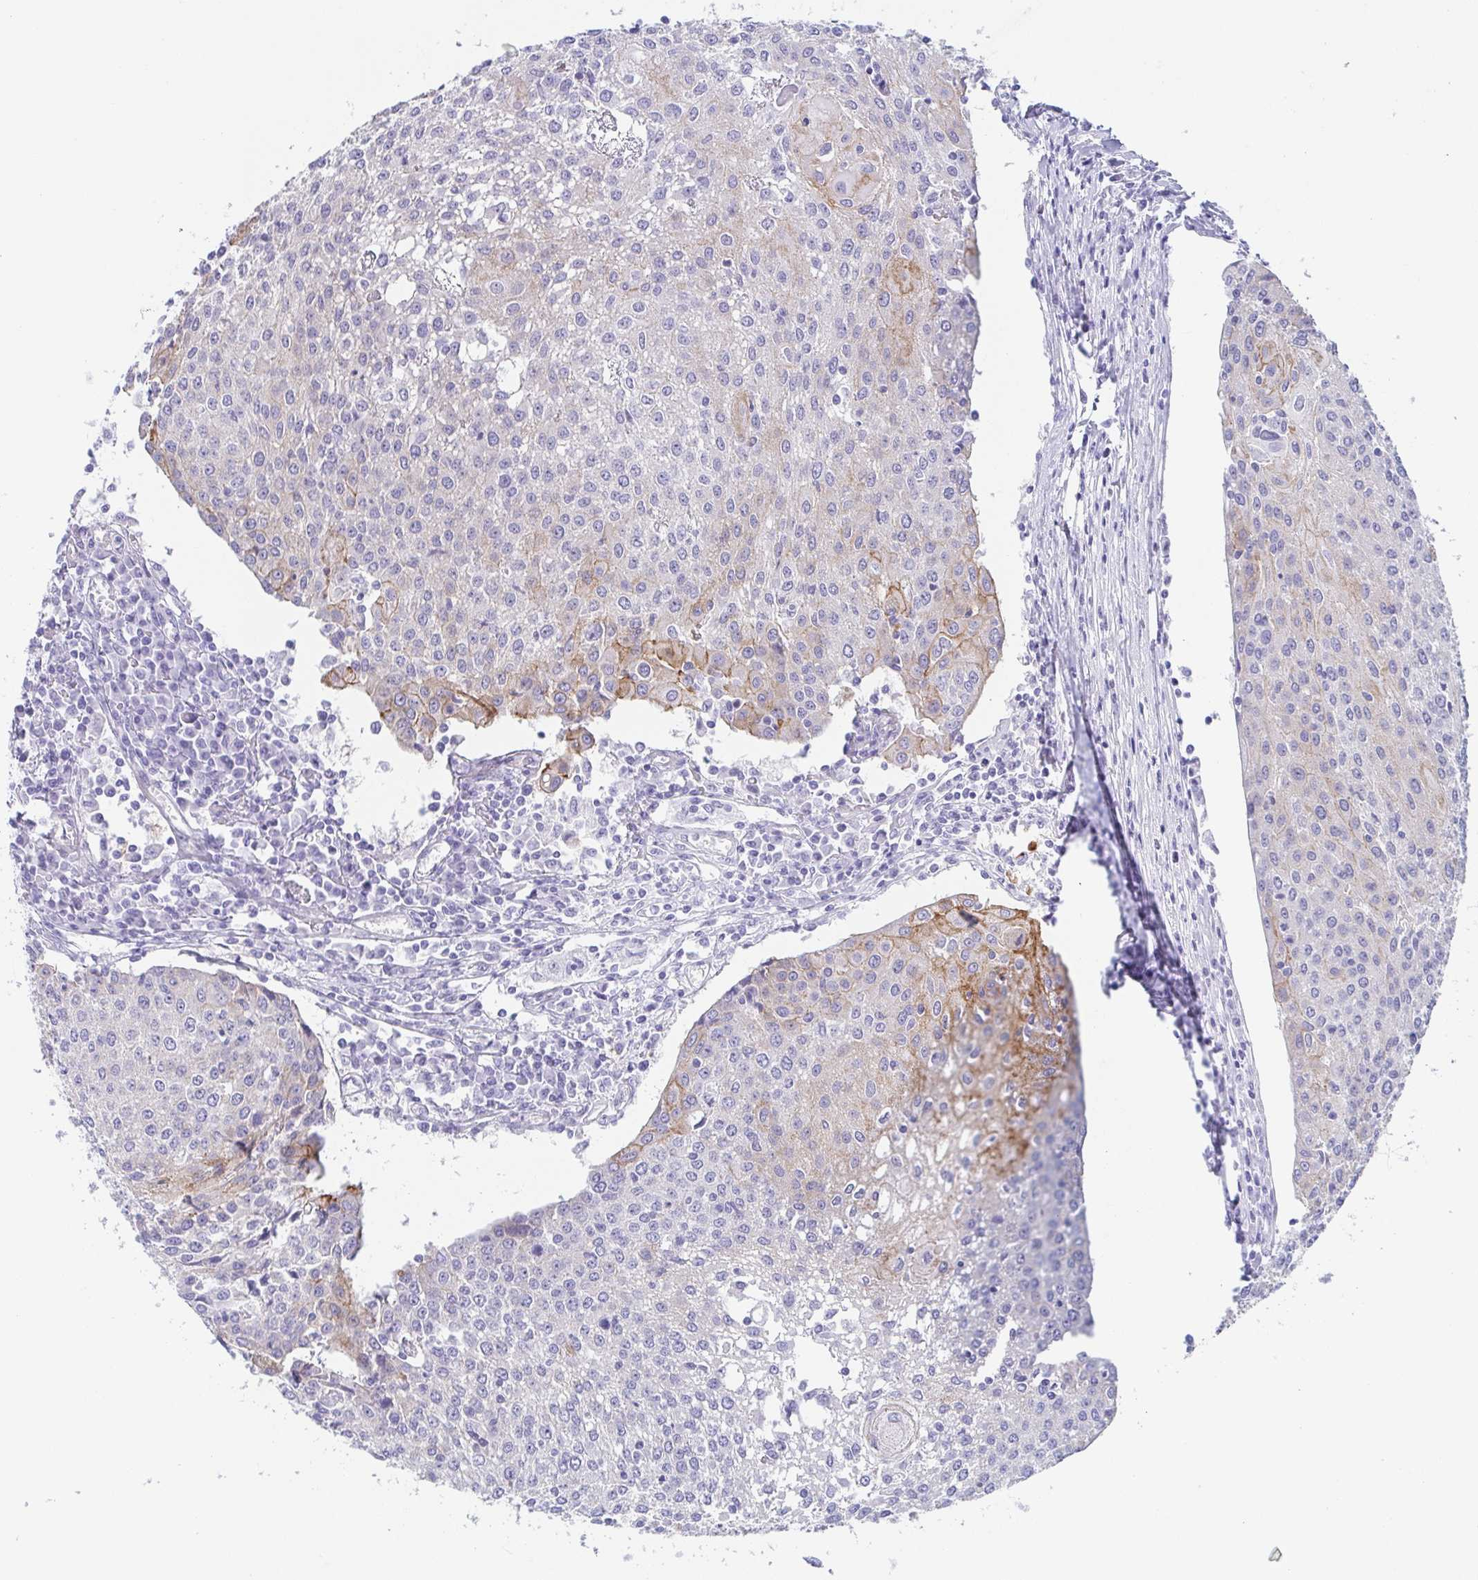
{"staining": {"intensity": "weak", "quantity": "<25%", "location": "cytoplasmic/membranous"}, "tissue": "urothelial cancer", "cell_type": "Tumor cells", "image_type": "cancer", "snomed": [{"axis": "morphology", "description": "Urothelial carcinoma, High grade"}, {"axis": "topography", "description": "Urinary bladder"}], "caption": "Tumor cells show no significant protein positivity in urothelial cancer. (DAB (3,3'-diaminobenzidine) immunohistochemistry (IHC), high magnification).", "gene": "DYNC1I1", "patient": {"sex": "female", "age": 85}}